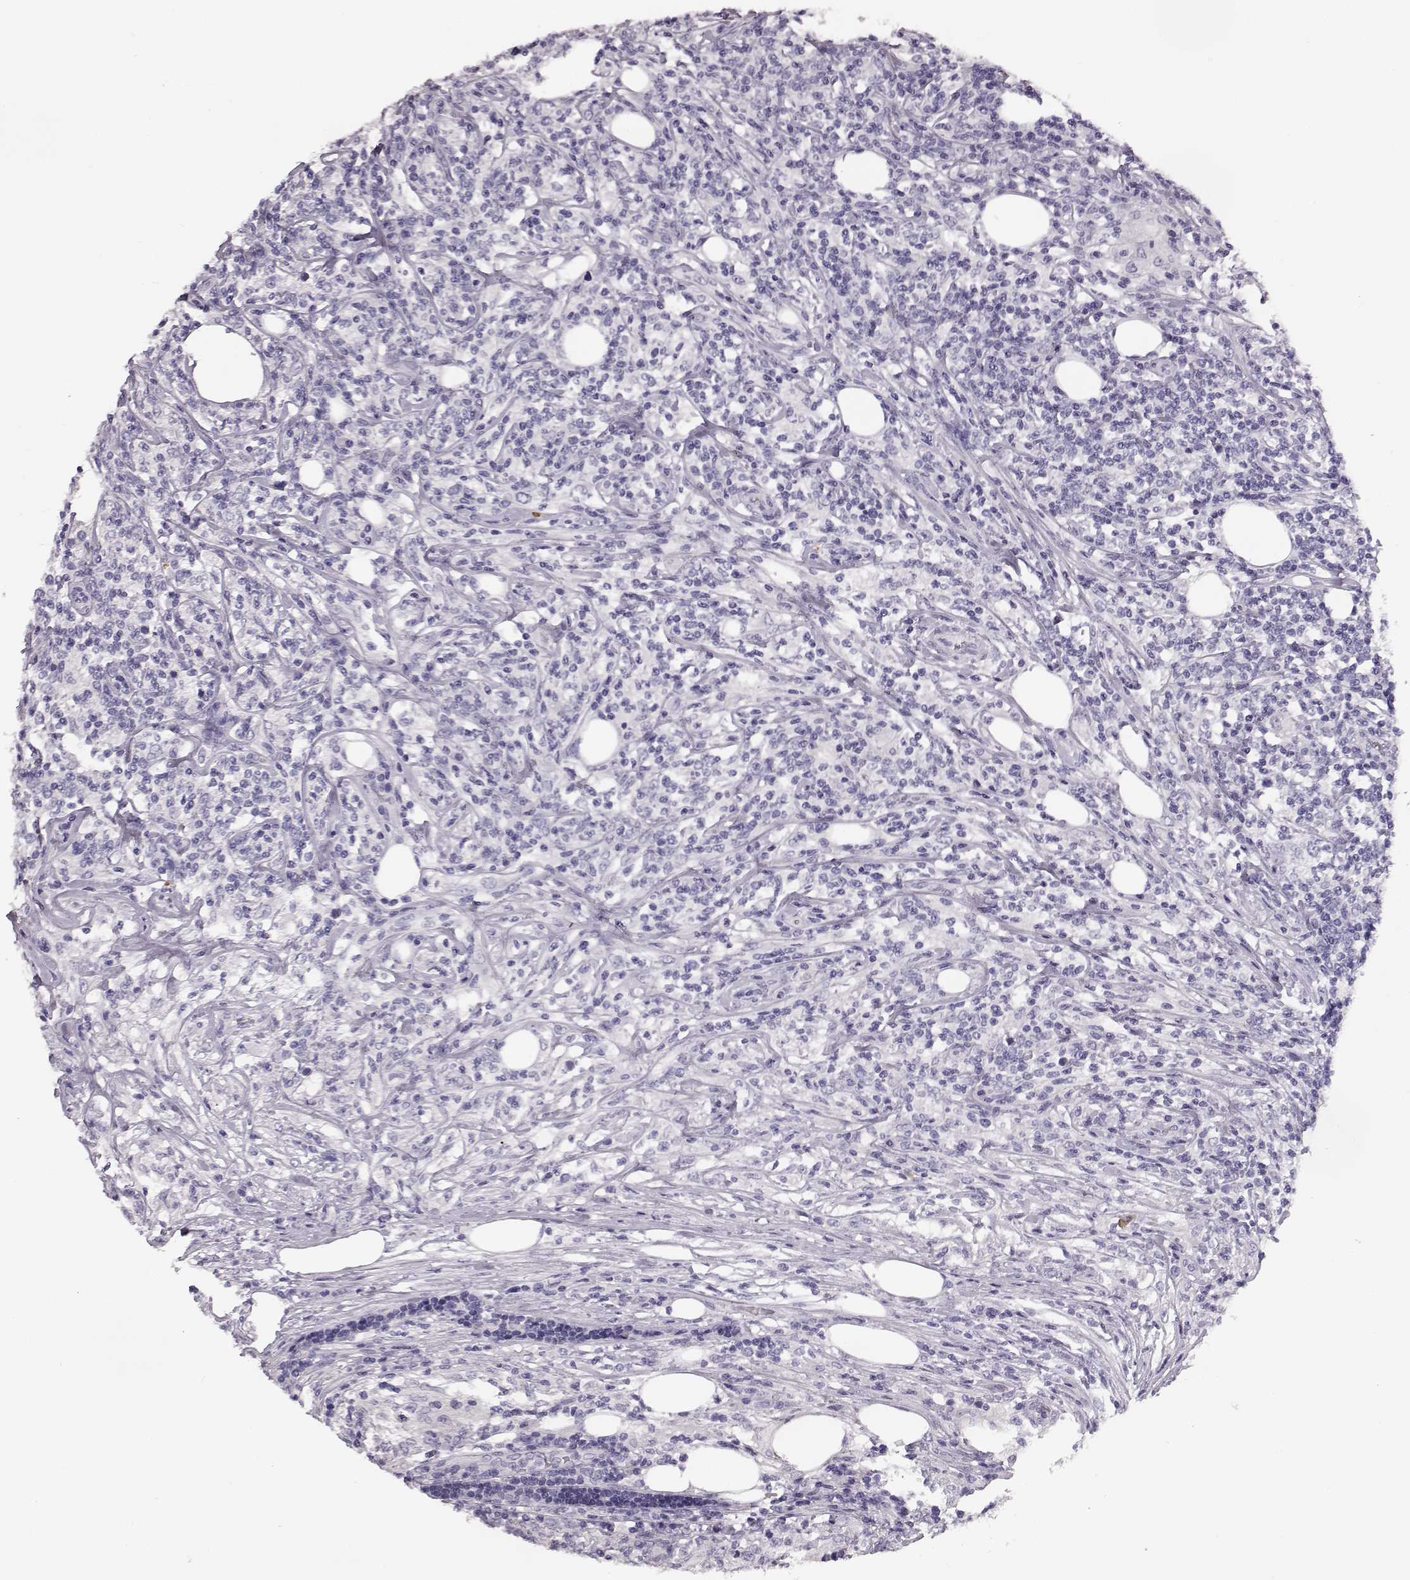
{"staining": {"intensity": "negative", "quantity": "none", "location": "none"}, "tissue": "lymphoma", "cell_type": "Tumor cells", "image_type": "cancer", "snomed": [{"axis": "morphology", "description": "Malignant lymphoma, non-Hodgkin's type, High grade"}, {"axis": "topography", "description": "Lymph node"}], "caption": "Histopathology image shows no significant protein staining in tumor cells of lymphoma.", "gene": "NPTXR", "patient": {"sex": "female", "age": 84}}